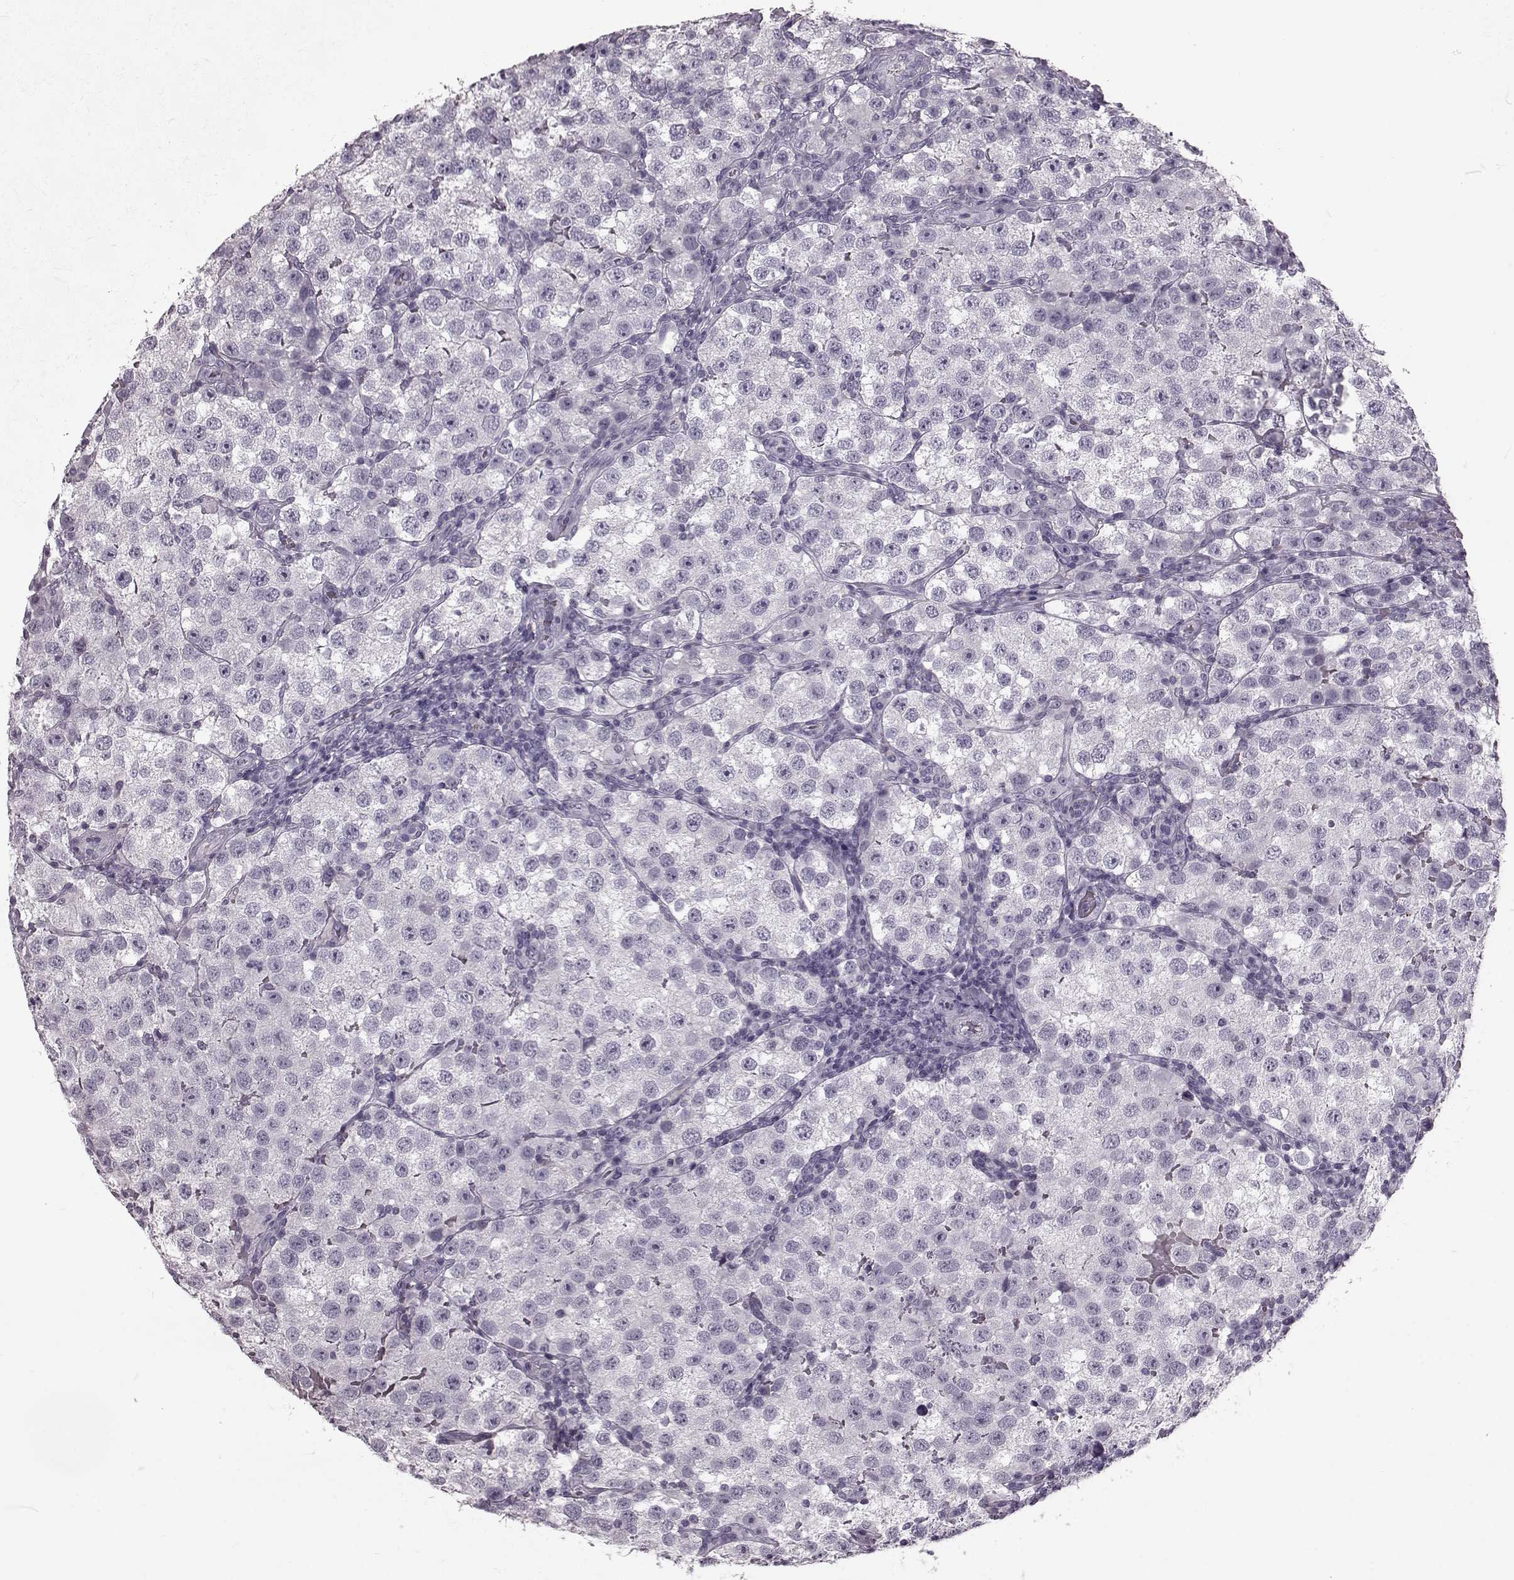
{"staining": {"intensity": "negative", "quantity": "none", "location": "none"}, "tissue": "testis cancer", "cell_type": "Tumor cells", "image_type": "cancer", "snomed": [{"axis": "morphology", "description": "Seminoma, NOS"}, {"axis": "topography", "description": "Testis"}], "caption": "High magnification brightfield microscopy of testis seminoma stained with DAB (3,3'-diaminobenzidine) (brown) and counterstained with hematoxylin (blue): tumor cells show no significant expression.", "gene": "CST7", "patient": {"sex": "male", "age": 37}}